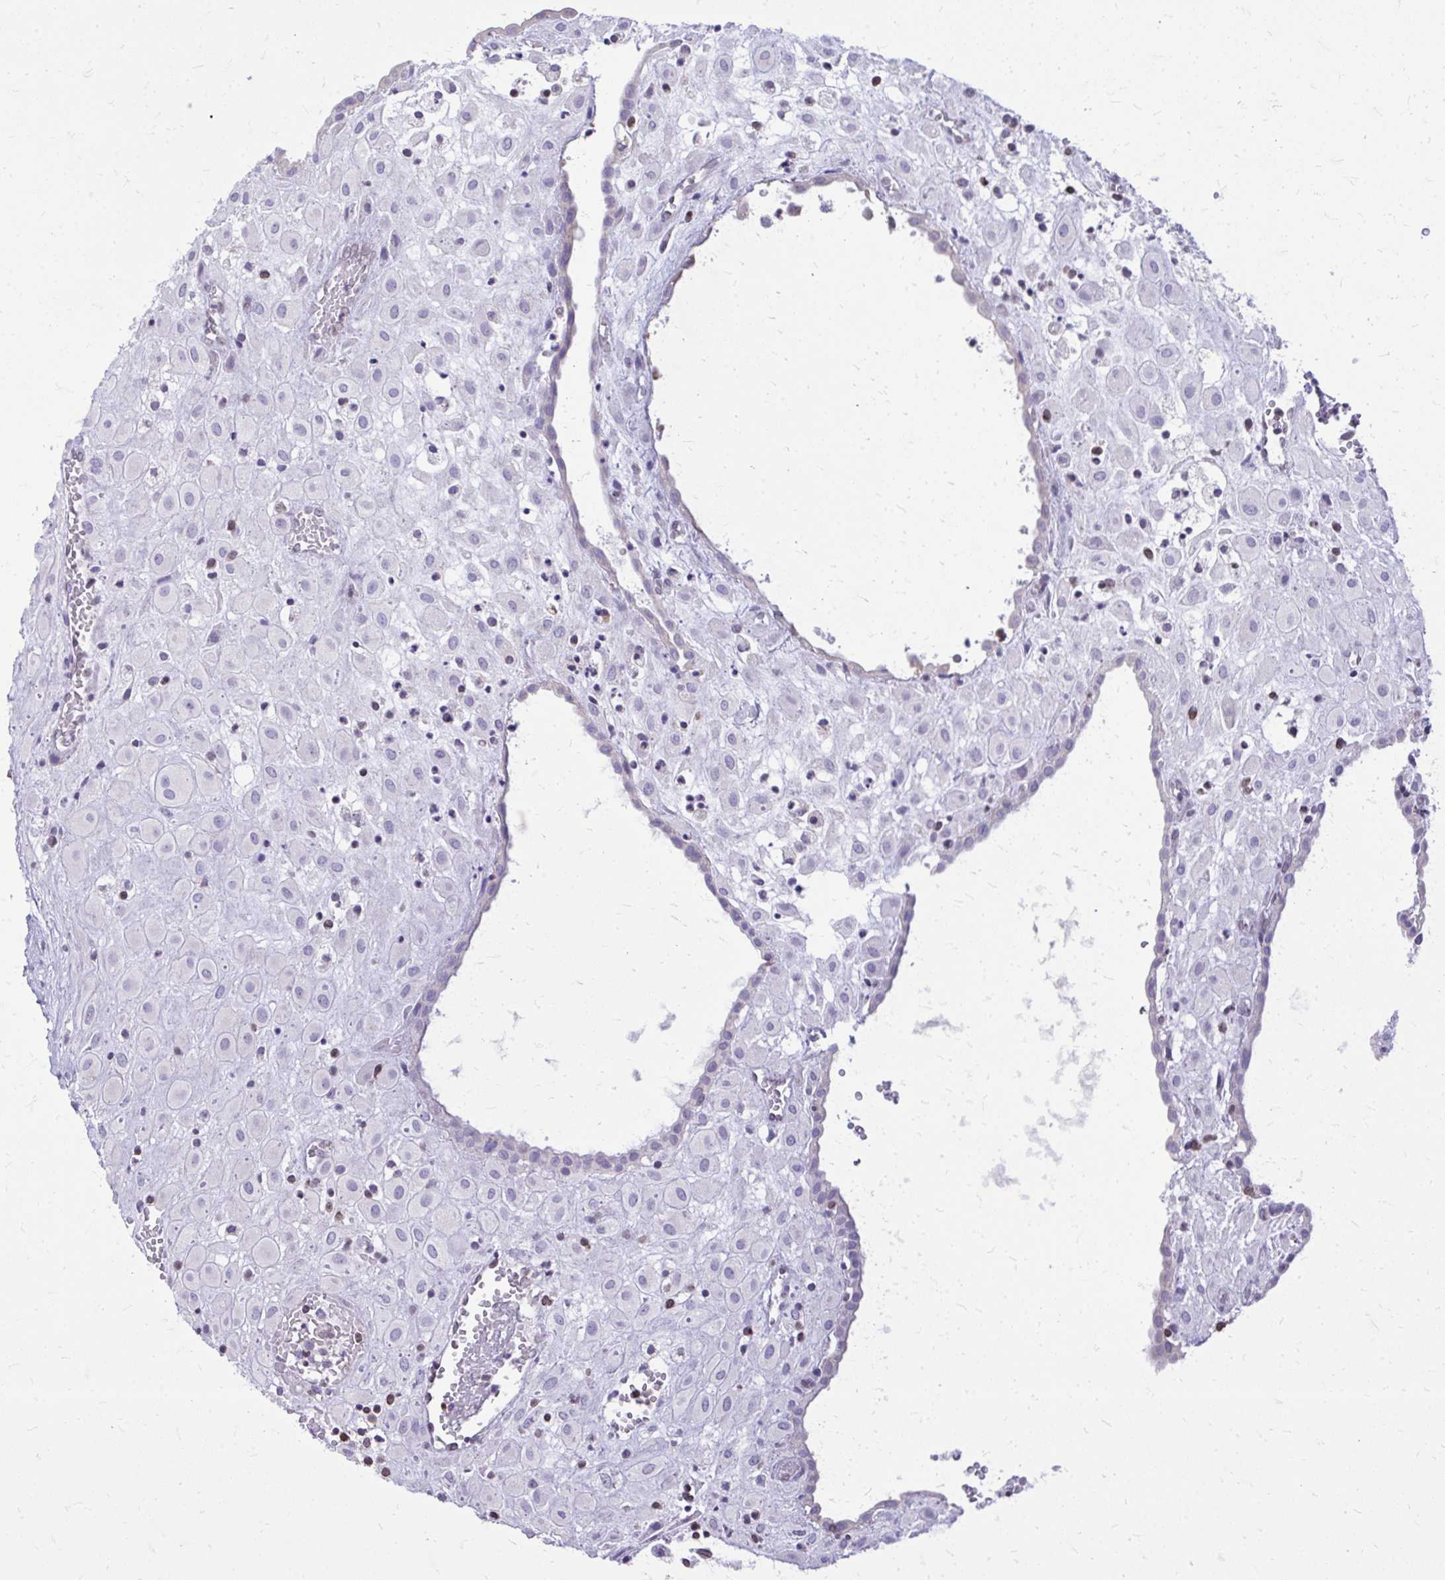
{"staining": {"intensity": "negative", "quantity": "none", "location": "none"}, "tissue": "placenta", "cell_type": "Decidual cells", "image_type": "normal", "snomed": [{"axis": "morphology", "description": "Normal tissue, NOS"}, {"axis": "topography", "description": "Placenta"}], "caption": "Immunohistochemistry of normal placenta reveals no expression in decidual cells.", "gene": "RPS6KA2", "patient": {"sex": "female", "age": 24}}